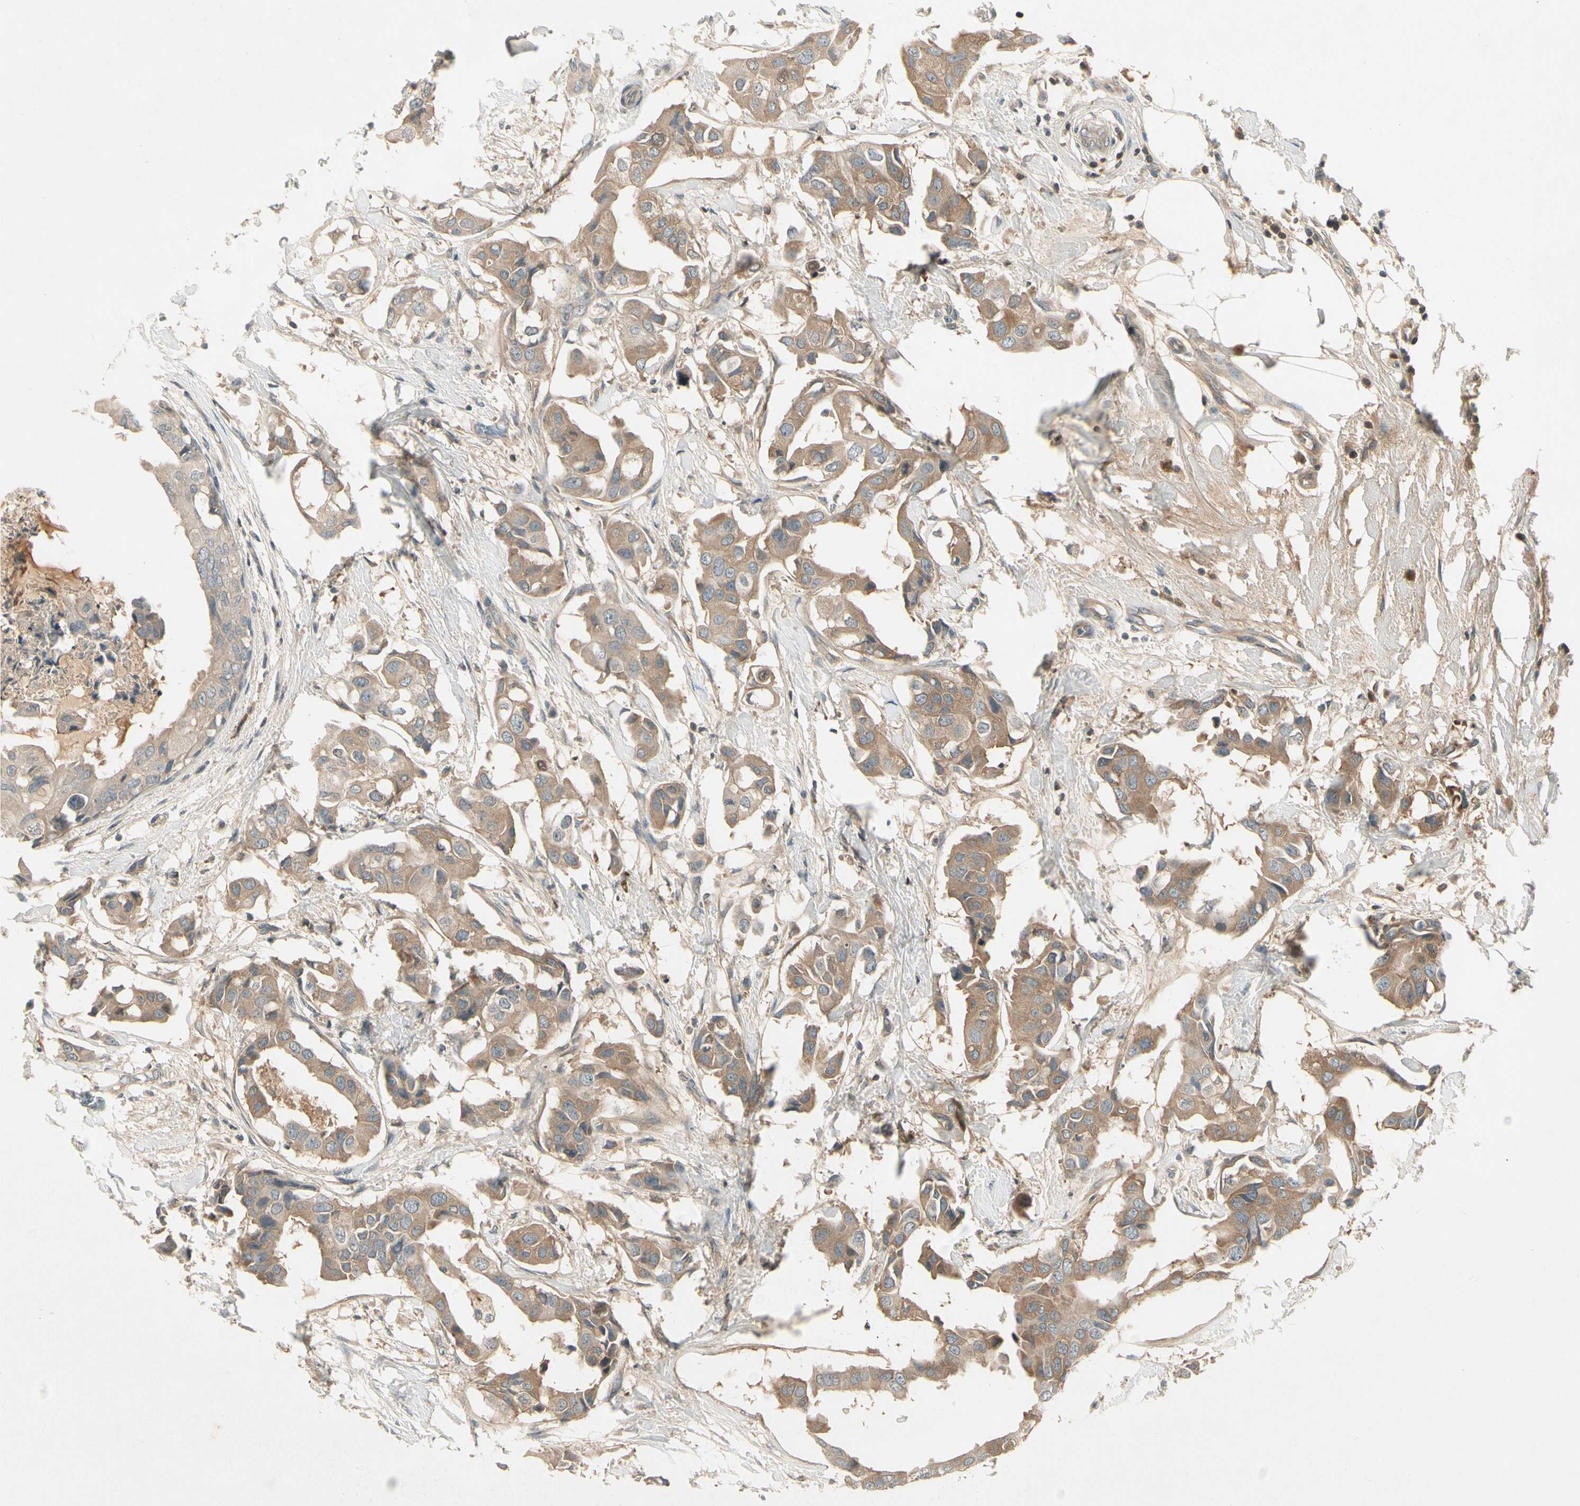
{"staining": {"intensity": "moderate", "quantity": ">75%", "location": "cytoplasmic/membranous"}, "tissue": "breast cancer", "cell_type": "Tumor cells", "image_type": "cancer", "snomed": [{"axis": "morphology", "description": "Duct carcinoma"}, {"axis": "topography", "description": "Breast"}], "caption": "Breast cancer tissue reveals moderate cytoplasmic/membranous staining in about >75% of tumor cells", "gene": "CCL4", "patient": {"sex": "female", "age": 40}}